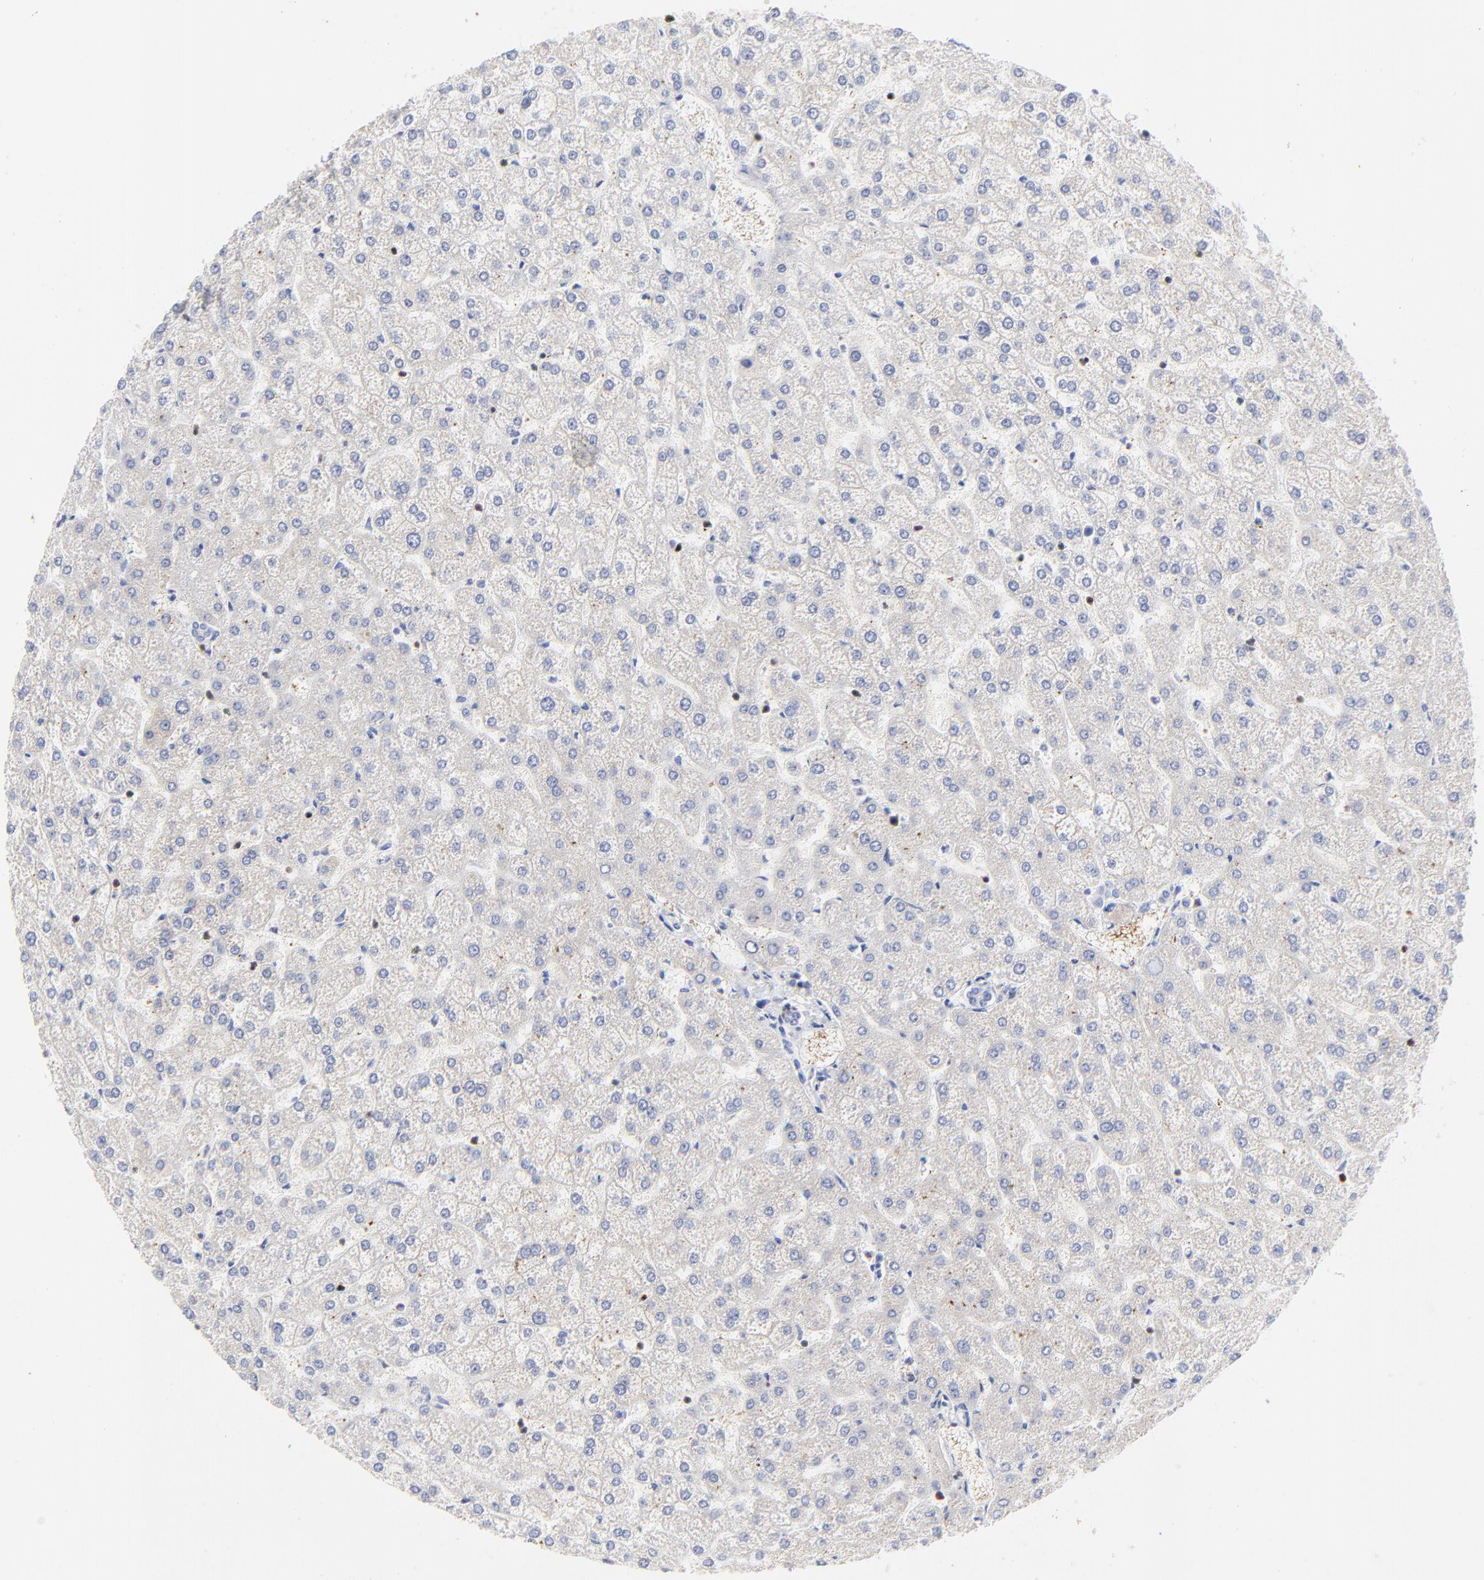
{"staining": {"intensity": "negative", "quantity": "none", "location": "none"}, "tissue": "liver", "cell_type": "Cholangiocytes", "image_type": "normal", "snomed": [{"axis": "morphology", "description": "Normal tissue, NOS"}, {"axis": "topography", "description": "Liver"}], "caption": "A micrograph of human liver is negative for staining in cholangiocytes. (DAB immunohistochemistry (IHC) visualized using brightfield microscopy, high magnification).", "gene": "ZAP70", "patient": {"sex": "female", "age": 32}}